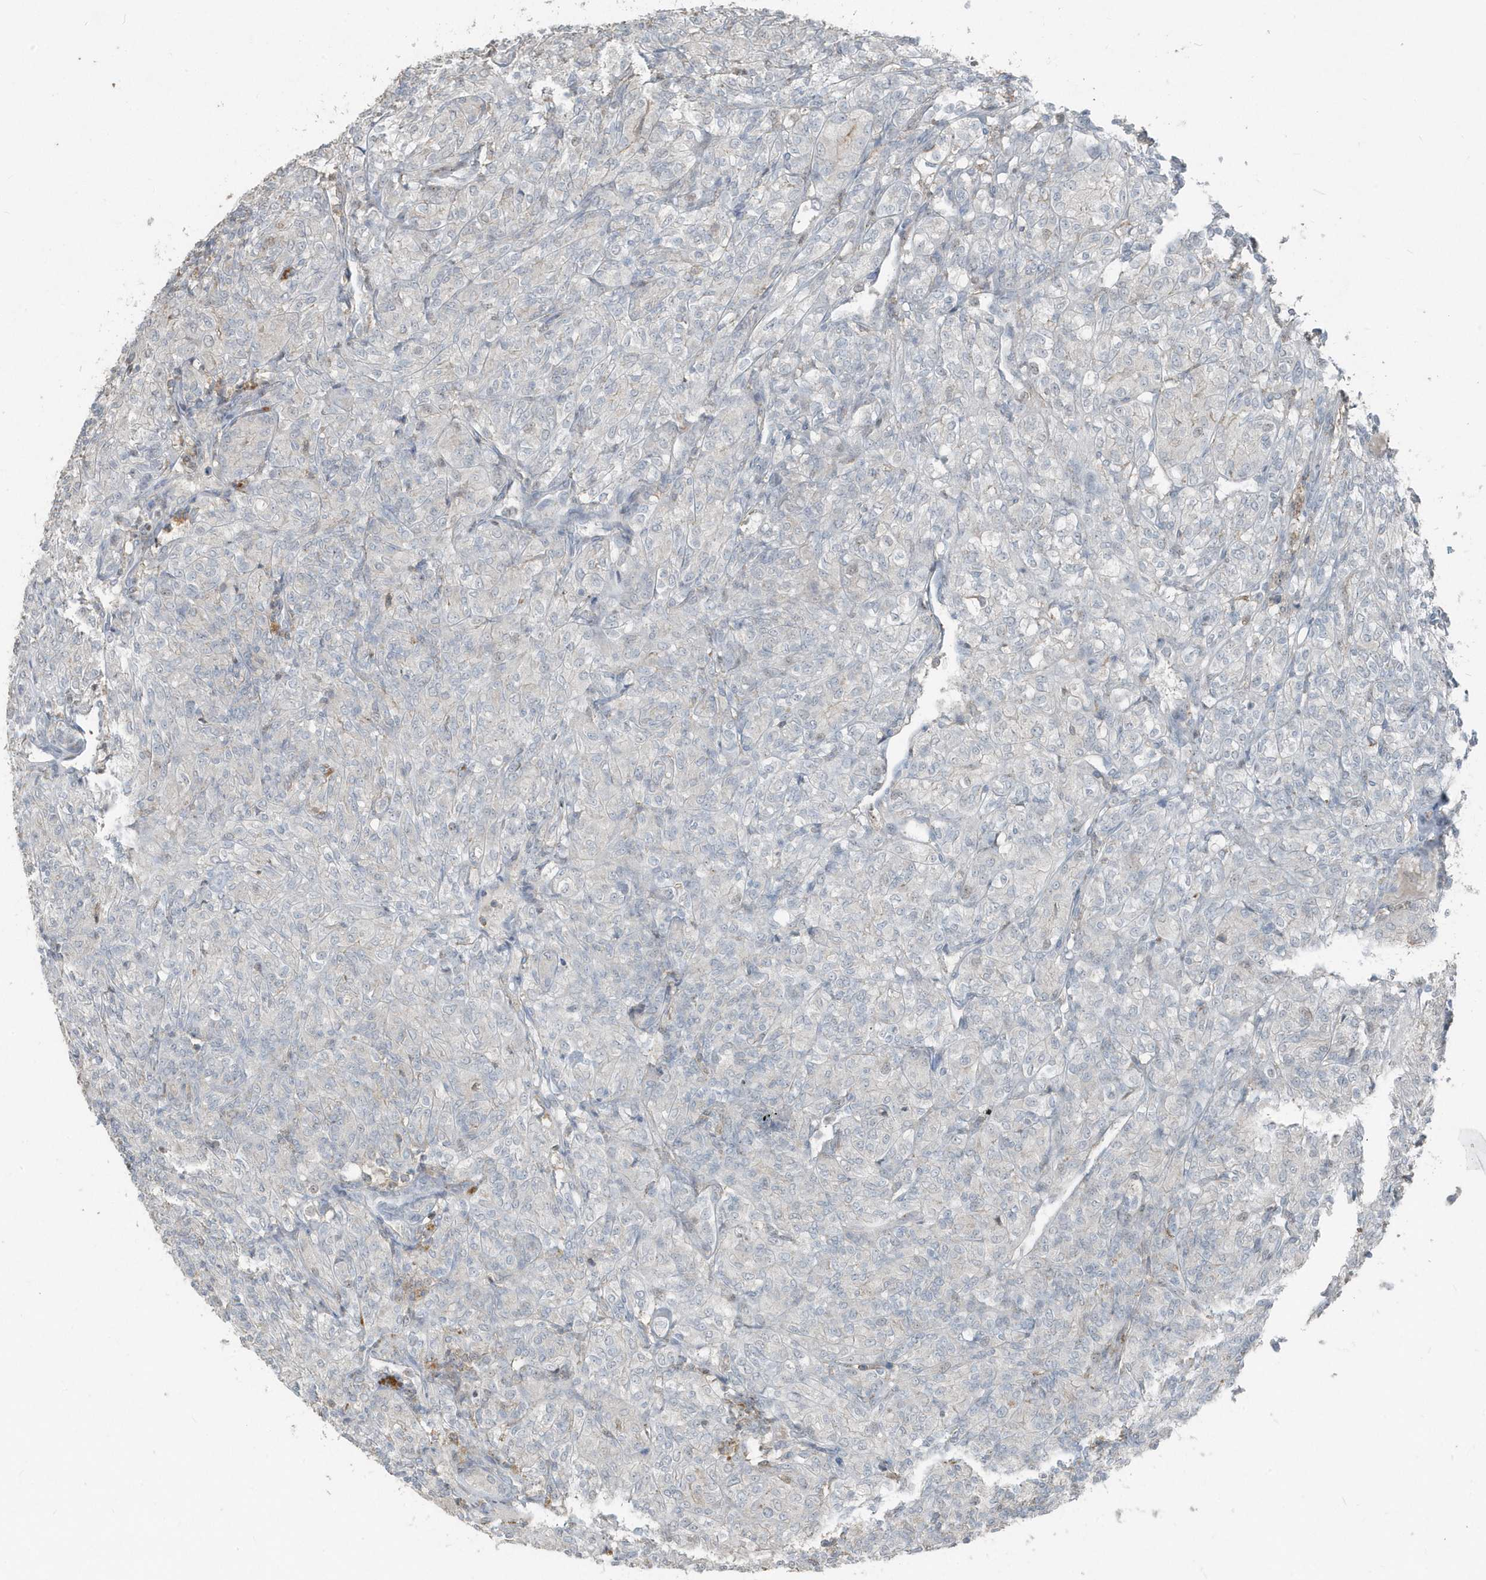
{"staining": {"intensity": "negative", "quantity": "none", "location": "none"}, "tissue": "renal cancer", "cell_type": "Tumor cells", "image_type": "cancer", "snomed": [{"axis": "morphology", "description": "Adenocarcinoma, NOS"}, {"axis": "topography", "description": "Kidney"}], "caption": "Immunohistochemistry (IHC) micrograph of human renal adenocarcinoma stained for a protein (brown), which demonstrates no positivity in tumor cells.", "gene": "ACTC1", "patient": {"sex": "male", "age": 77}}